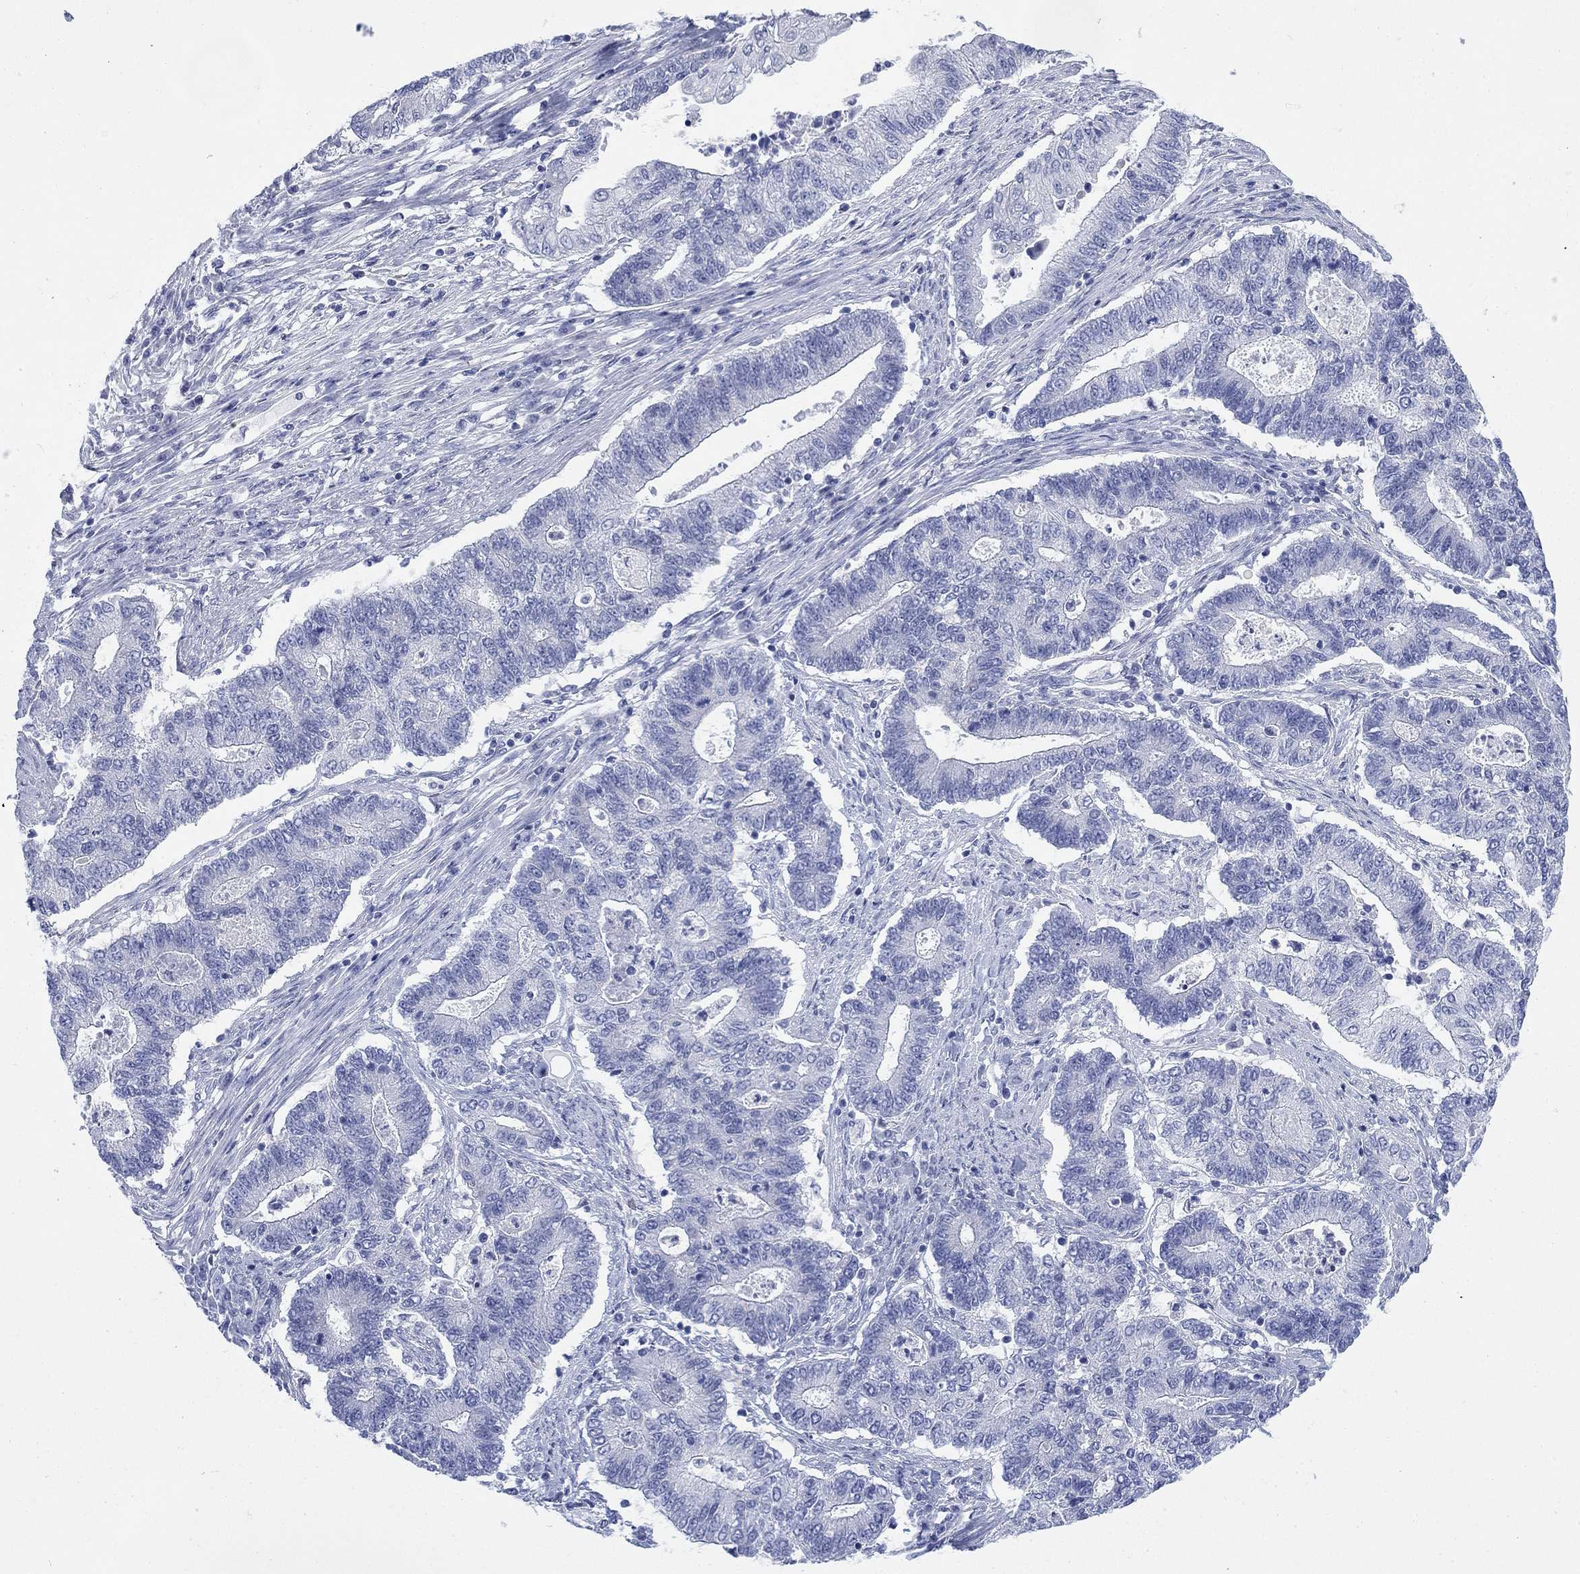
{"staining": {"intensity": "negative", "quantity": "none", "location": "none"}, "tissue": "endometrial cancer", "cell_type": "Tumor cells", "image_type": "cancer", "snomed": [{"axis": "morphology", "description": "Adenocarcinoma, NOS"}, {"axis": "topography", "description": "Uterus"}, {"axis": "topography", "description": "Endometrium"}], "caption": "Tumor cells are negative for protein expression in human endometrial adenocarcinoma.", "gene": "IGF2BP3", "patient": {"sex": "female", "age": 54}}